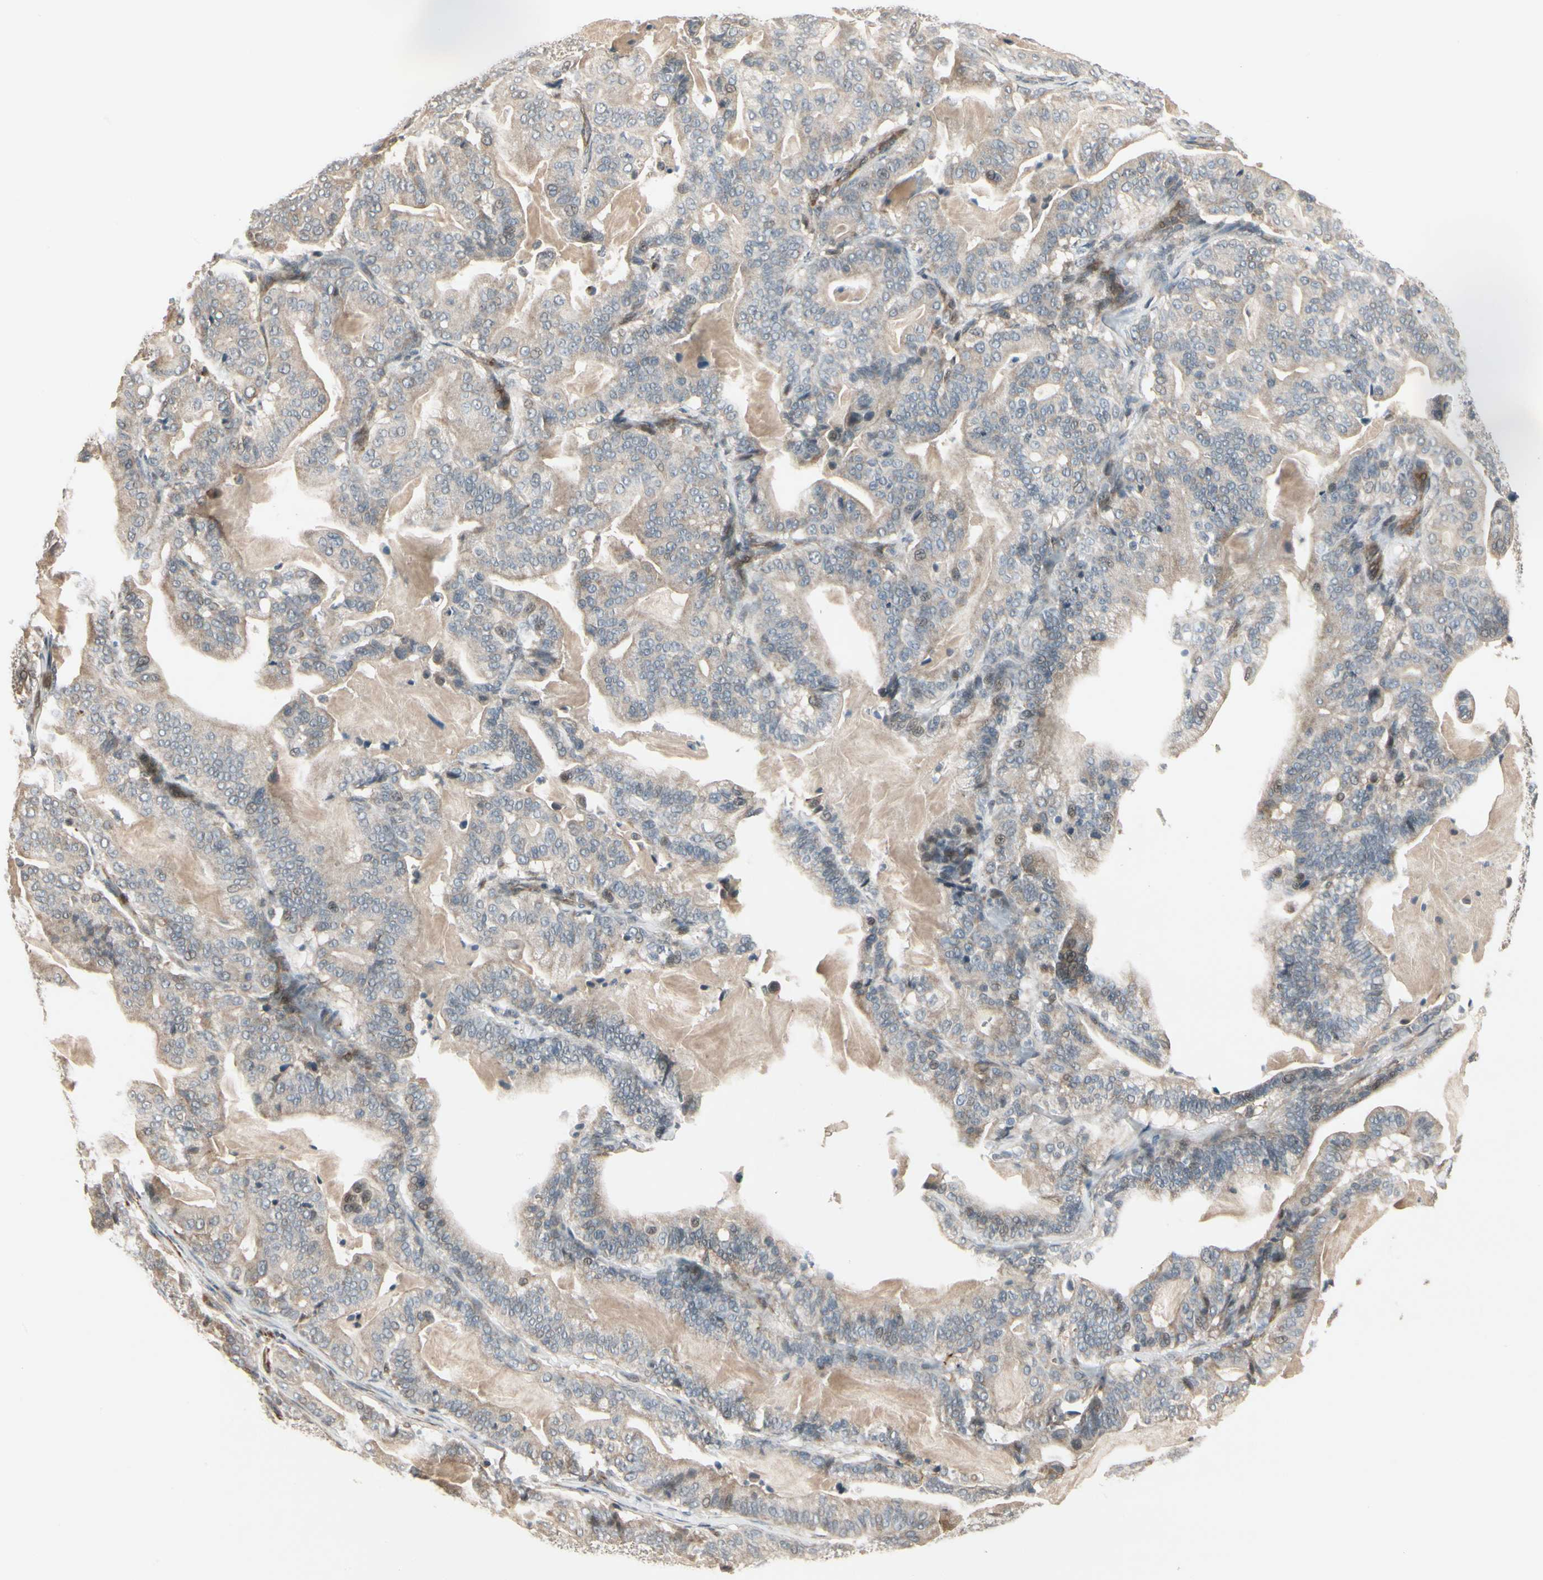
{"staining": {"intensity": "weak", "quantity": ">75%", "location": "cytoplasmic/membranous"}, "tissue": "pancreatic cancer", "cell_type": "Tumor cells", "image_type": "cancer", "snomed": [{"axis": "morphology", "description": "Adenocarcinoma, NOS"}, {"axis": "topography", "description": "Pancreas"}], "caption": "A photomicrograph of pancreatic cancer stained for a protein demonstrates weak cytoplasmic/membranous brown staining in tumor cells.", "gene": "SVBP", "patient": {"sex": "male", "age": 63}}